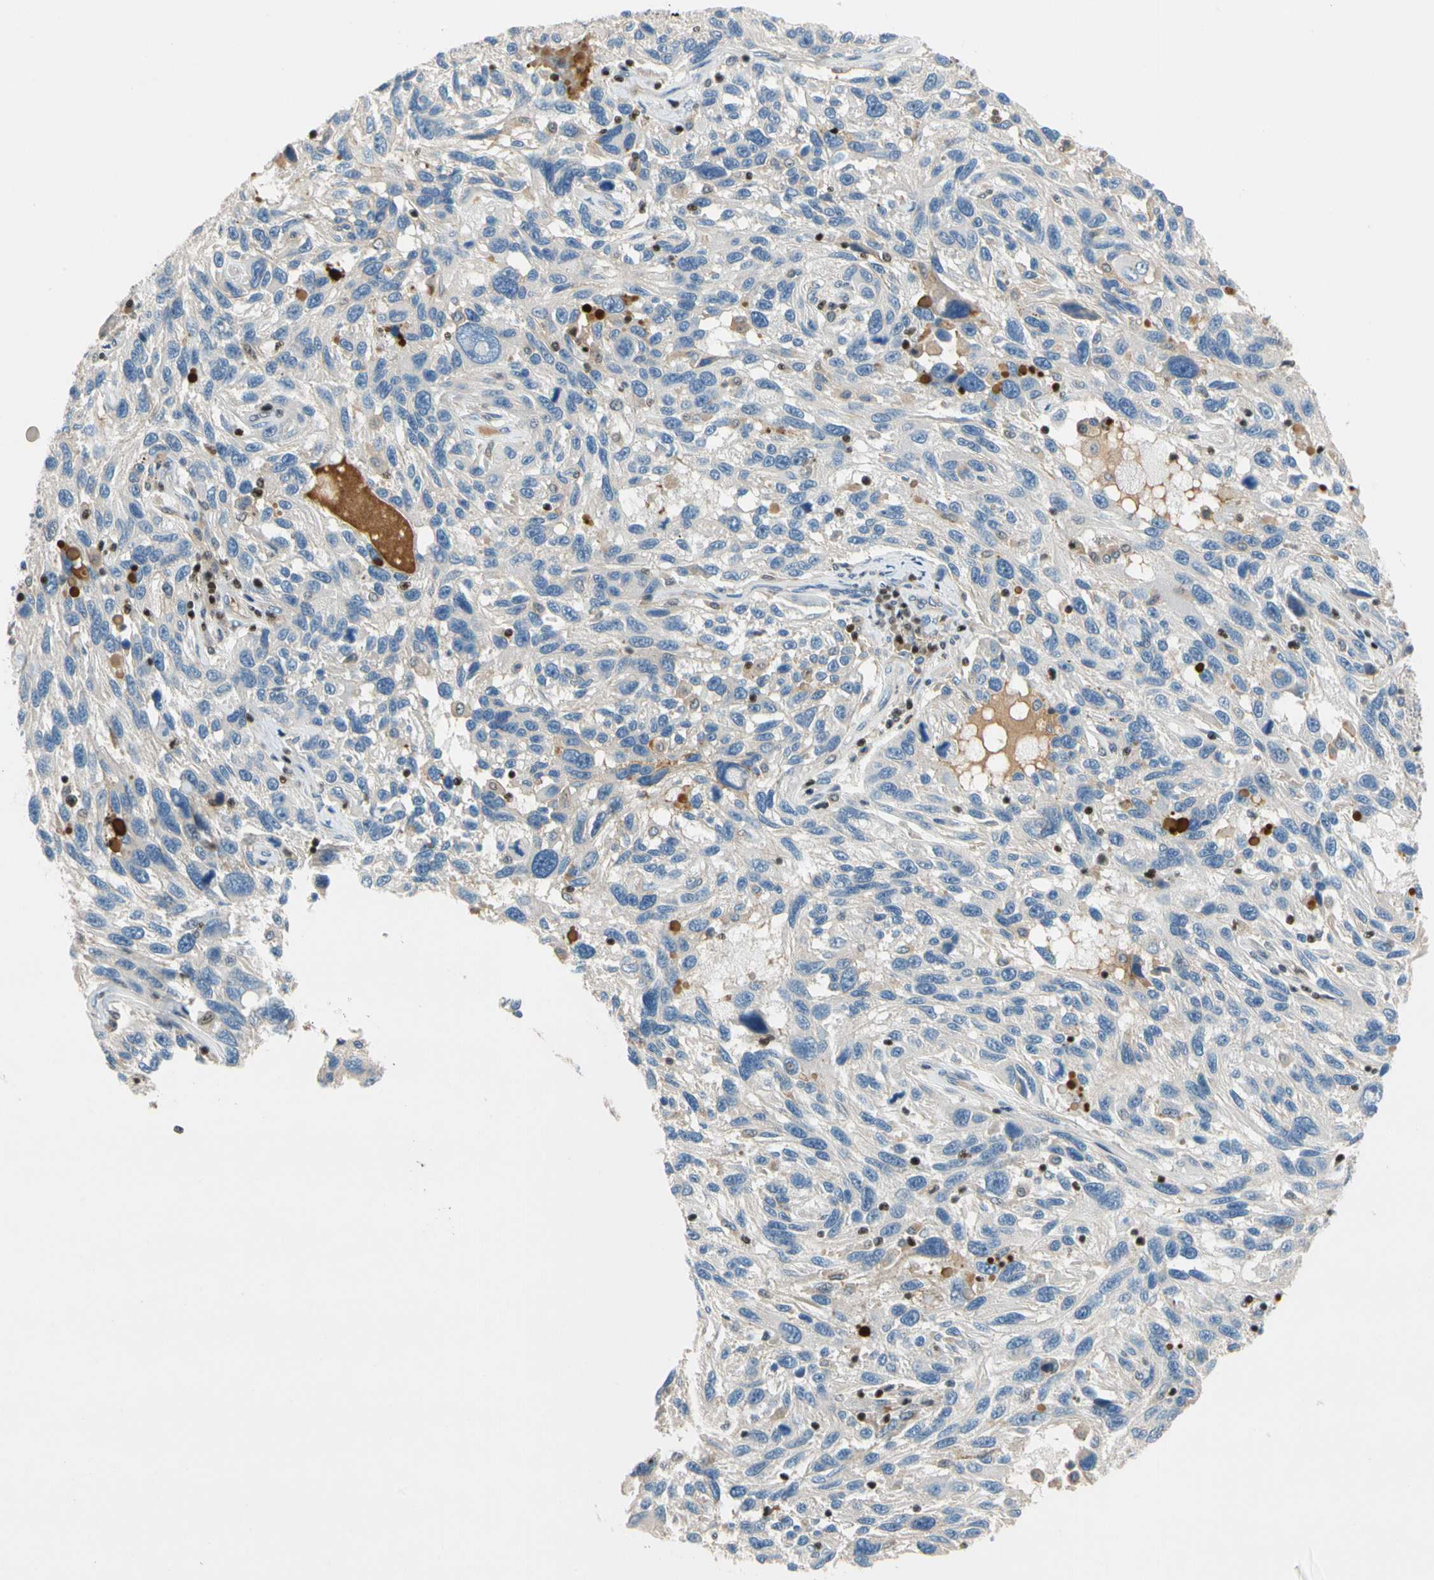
{"staining": {"intensity": "negative", "quantity": "none", "location": "none"}, "tissue": "melanoma", "cell_type": "Tumor cells", "image_type": "cancer", "snomed": [{"axis": "morphology", "description": "Malignant melanoma, NOS"}, {"axis": "topography", "description": "Skin"}], "caption": "Malignant melanoma was stained to show a protein in brown. There is no significant positivity in tumor cells.", "gene": "SP140", "patient": {"sex": "male", "age": 53}}